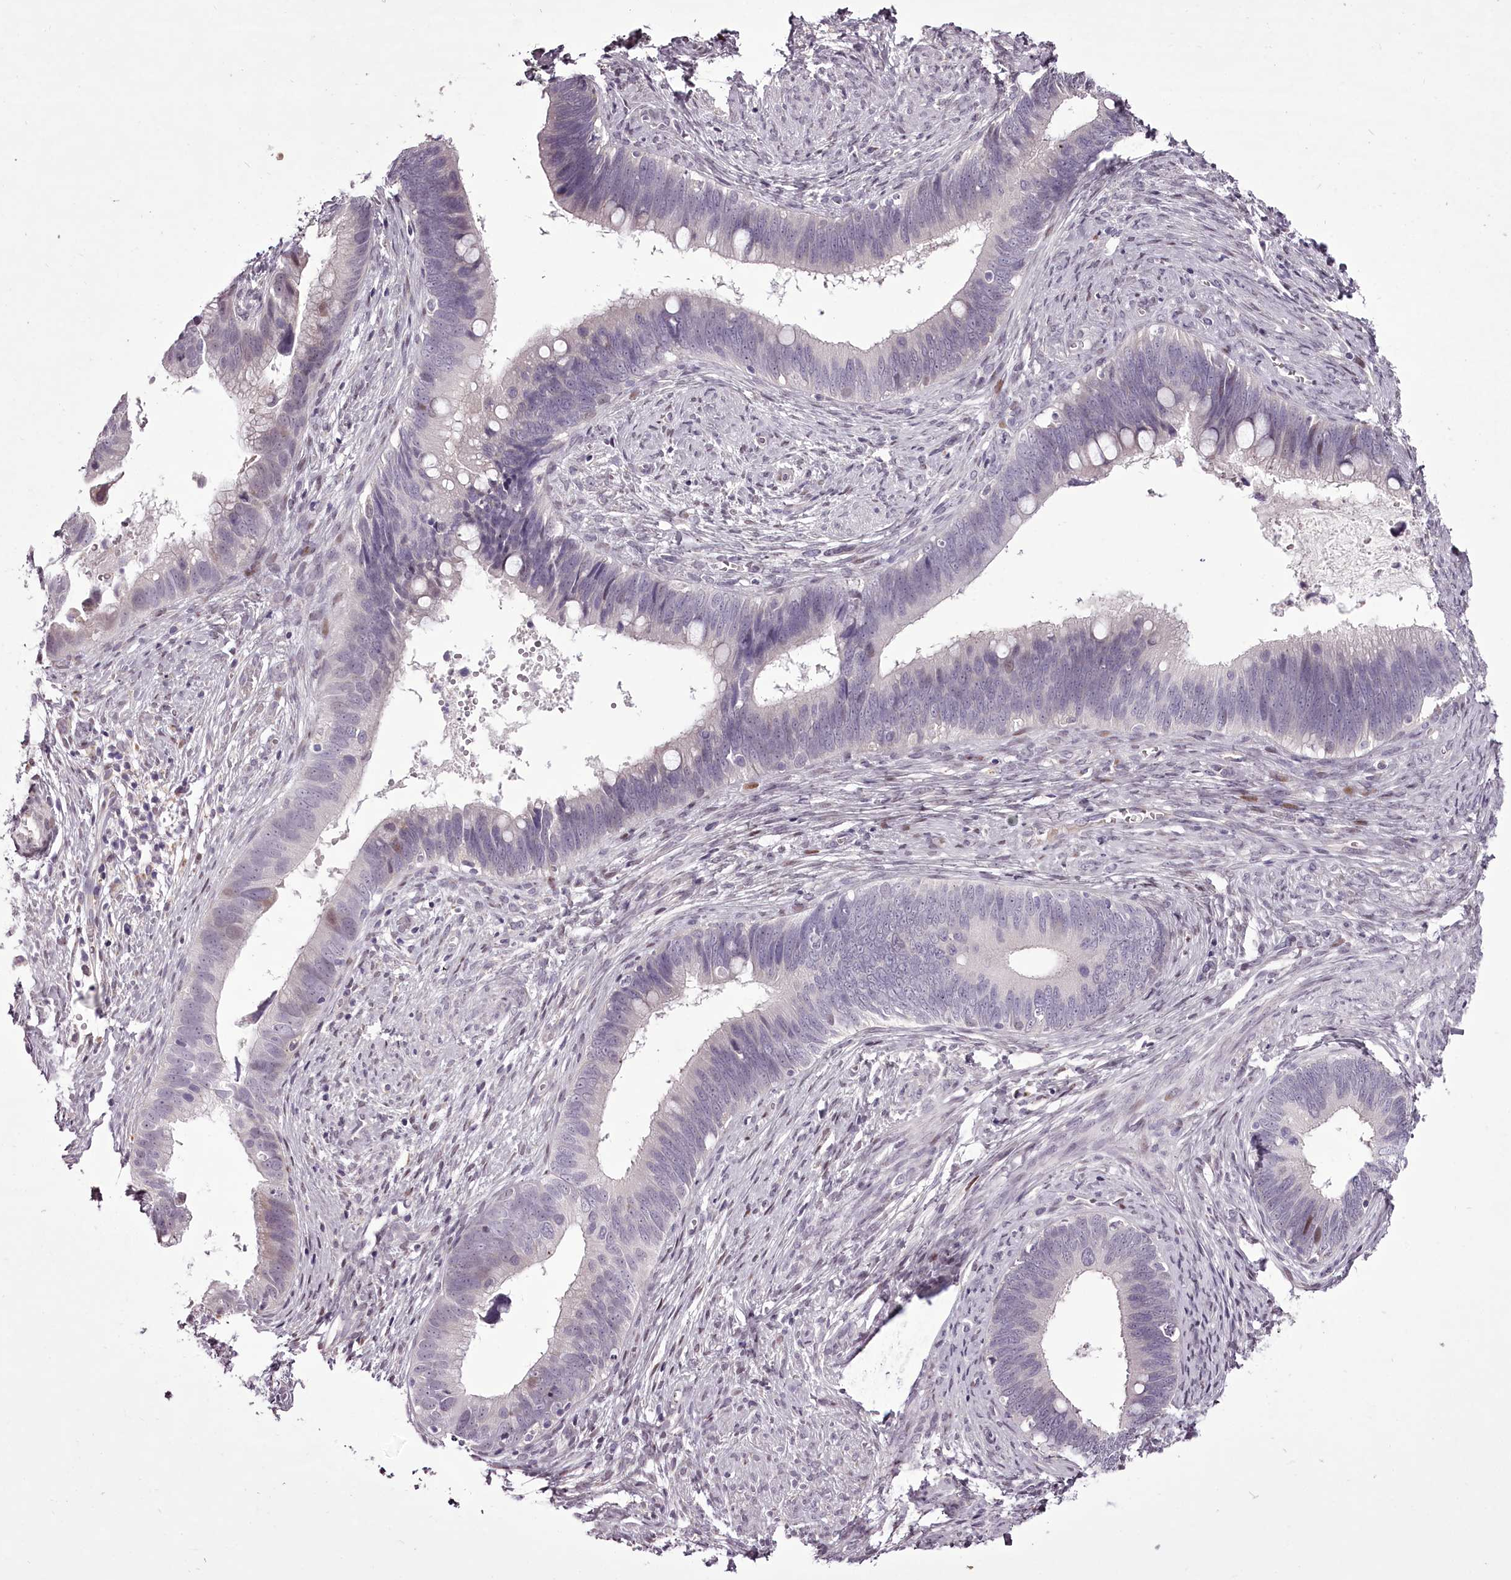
{"staining": {"intensity": "negative", "quantity": "none", "location": "none"}, "tissue": "cervical cancer", "cell_type": "Tumor cells", "image_type": "cancer", "snomed": [{"axis": "morphology", "description": "Adenocarcinoma, NOS"}, {"axis": "topography", "description": "Cervix"}], "caption": "Cervical cancer (adenocarcinoma) stained for a protein using immunohistochemistry (IHC) reveals no expression tumor cells.", "gene": "C1orf56", "patient": {"sex": "female", "age": 42}}